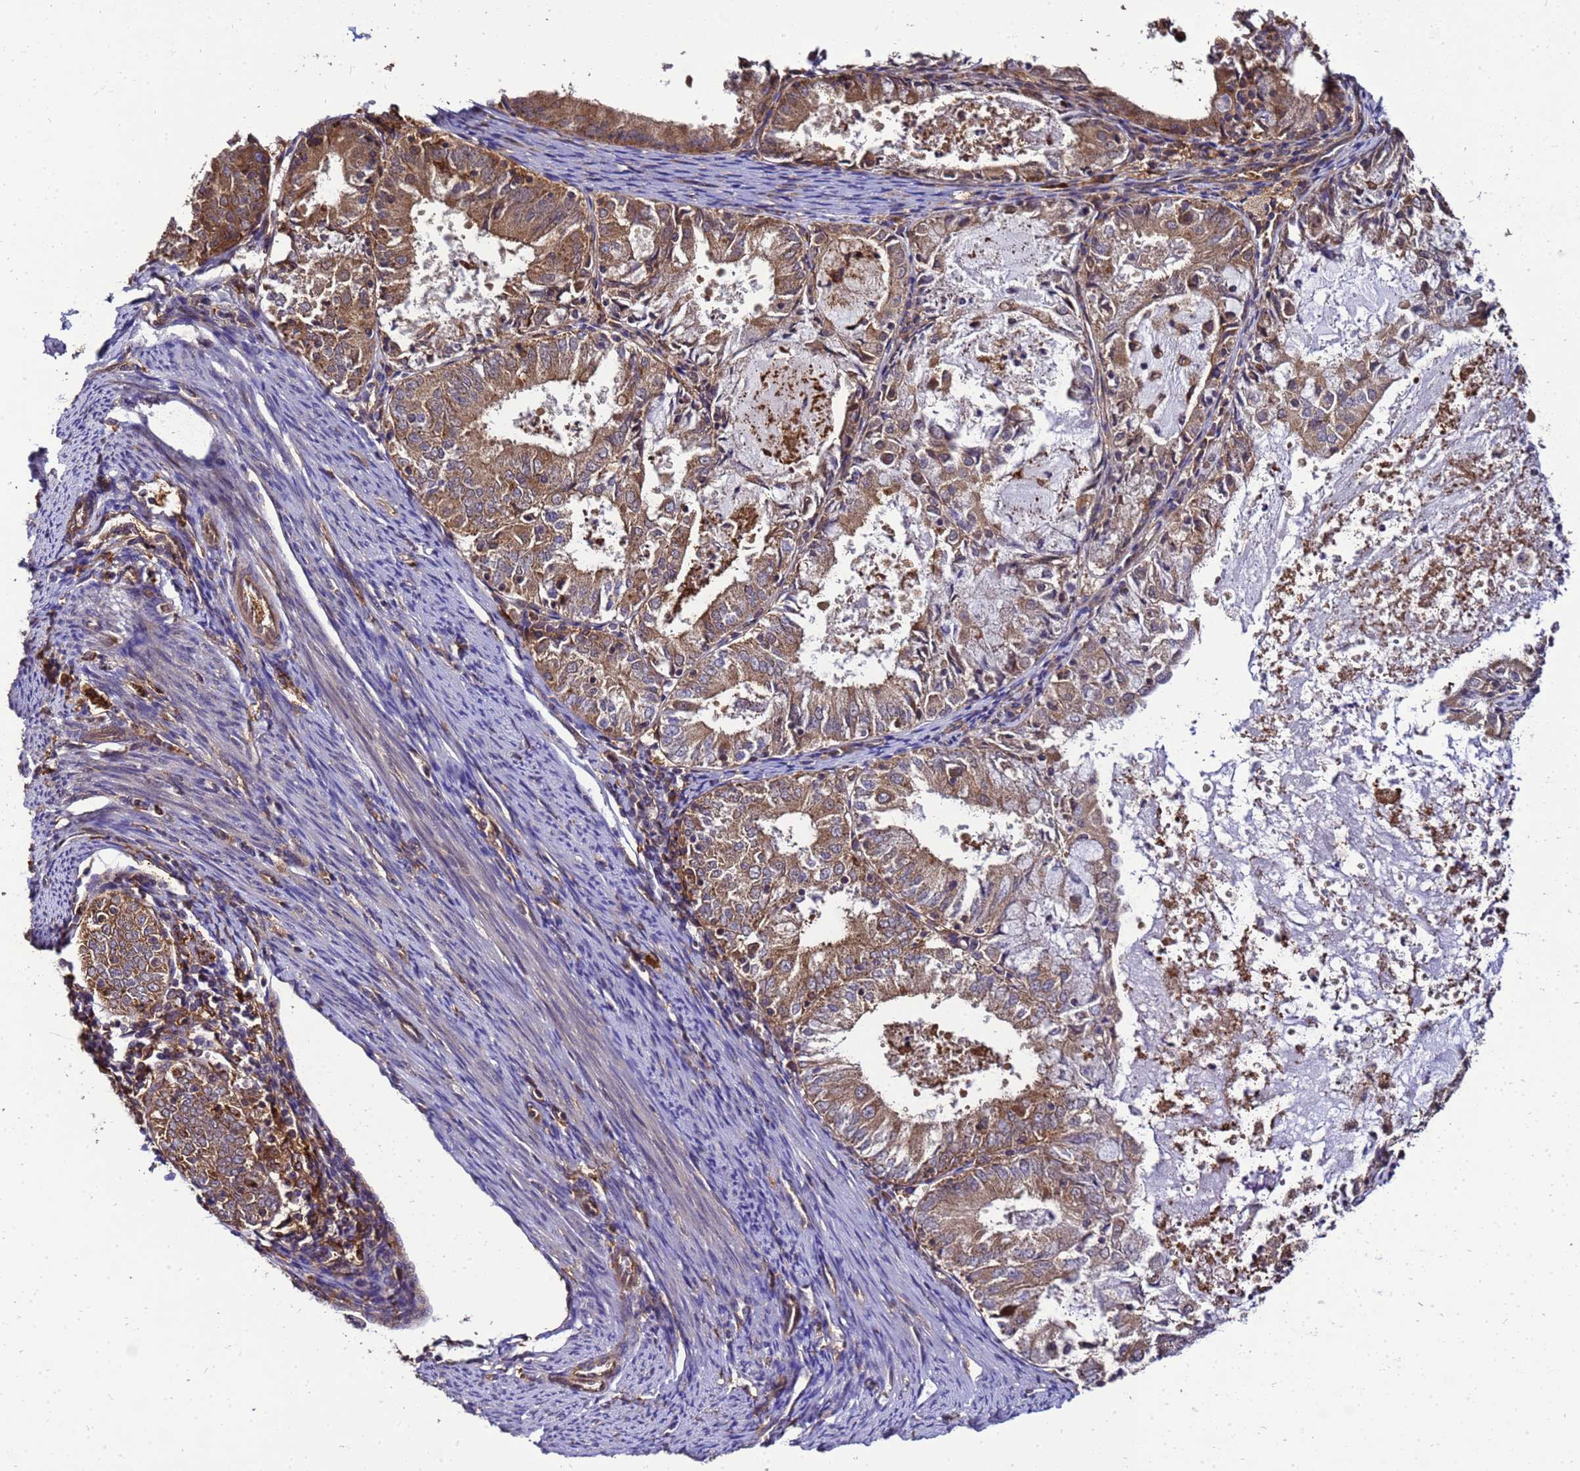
{"staining": {"intensity": "moderate", "quantity": ">75%", "location": "cytoplasmic/membranous"}, "tissue": "endometrial cancer", "cell_type": "Tumor cells", "image_type": "cancer", "snomed": [{"axis": "morphology", "description": "Adenocarcinoma, NOS"}, {"axis": "topography", "description": "Endometrium"}], "caption": "Immunohistochemical staining of human endometrial cancer demonstrates medium levels of moderate cytoplasmic/membranous protein staining in approximately >75% of tumor cells.", "gene": "TRABD", "patient": {"sex": "female", "age": 57}}